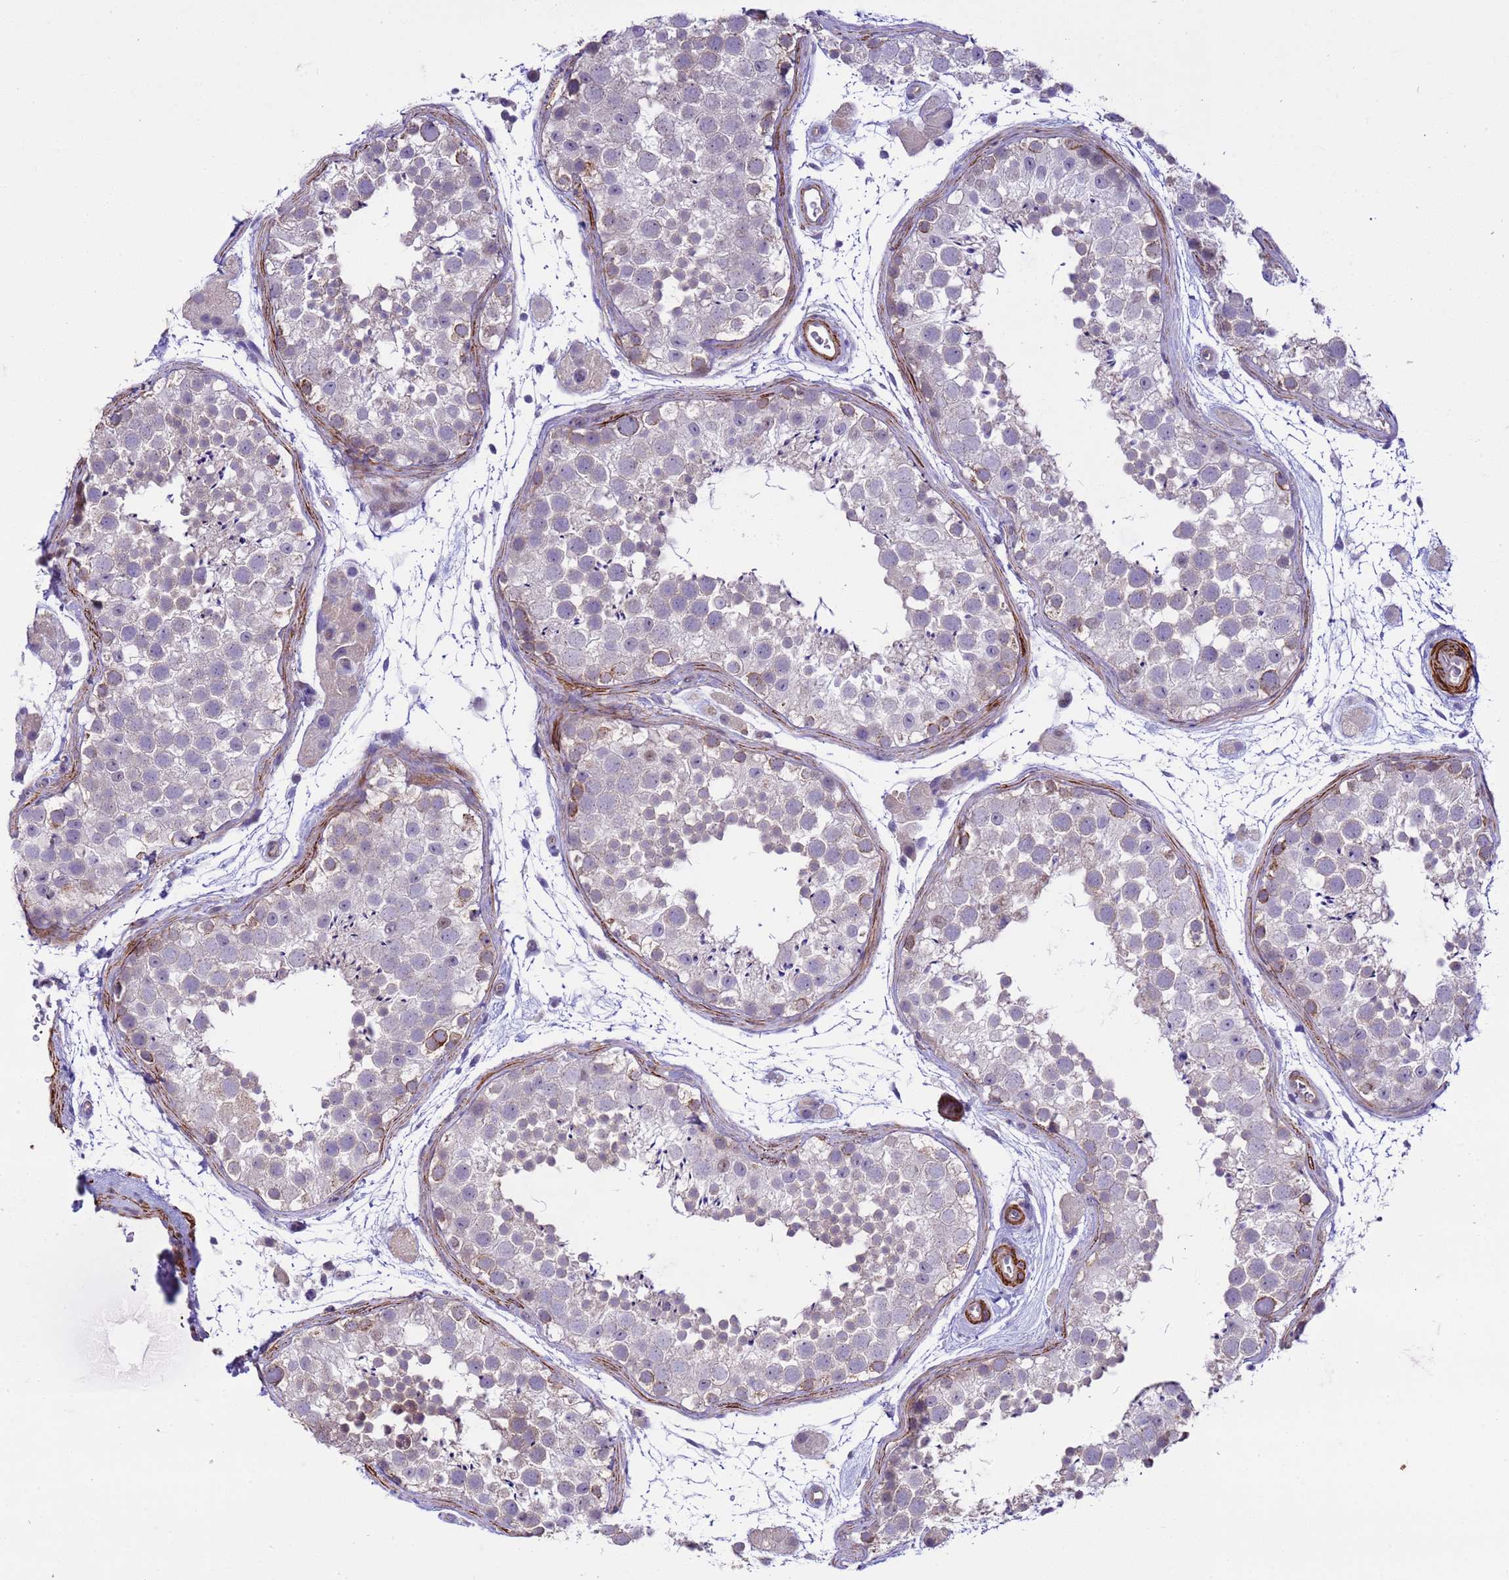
{"staining": {"intensity": "strong", "quantity": "<25%", "location": "cytoplasmic/membranous"}, "tissue": "testis", "cell_type": "Cells in seminiferous ducts", "image_type": "normal", "snomed": [{"axis": "morphology", "description": "Normal tissue, NOS"}, {"axis": "topography", "description": "Testis"}], "caption": "Approximately <25% of cells in seminiferous ducts in unremarkable testis demonstrate strong cytoplasmic/membranous protein positivity as visualized by brown immunohistochemical staining.", "gene": "GEN1", "patient": {"sex": "male", "age": 41}}